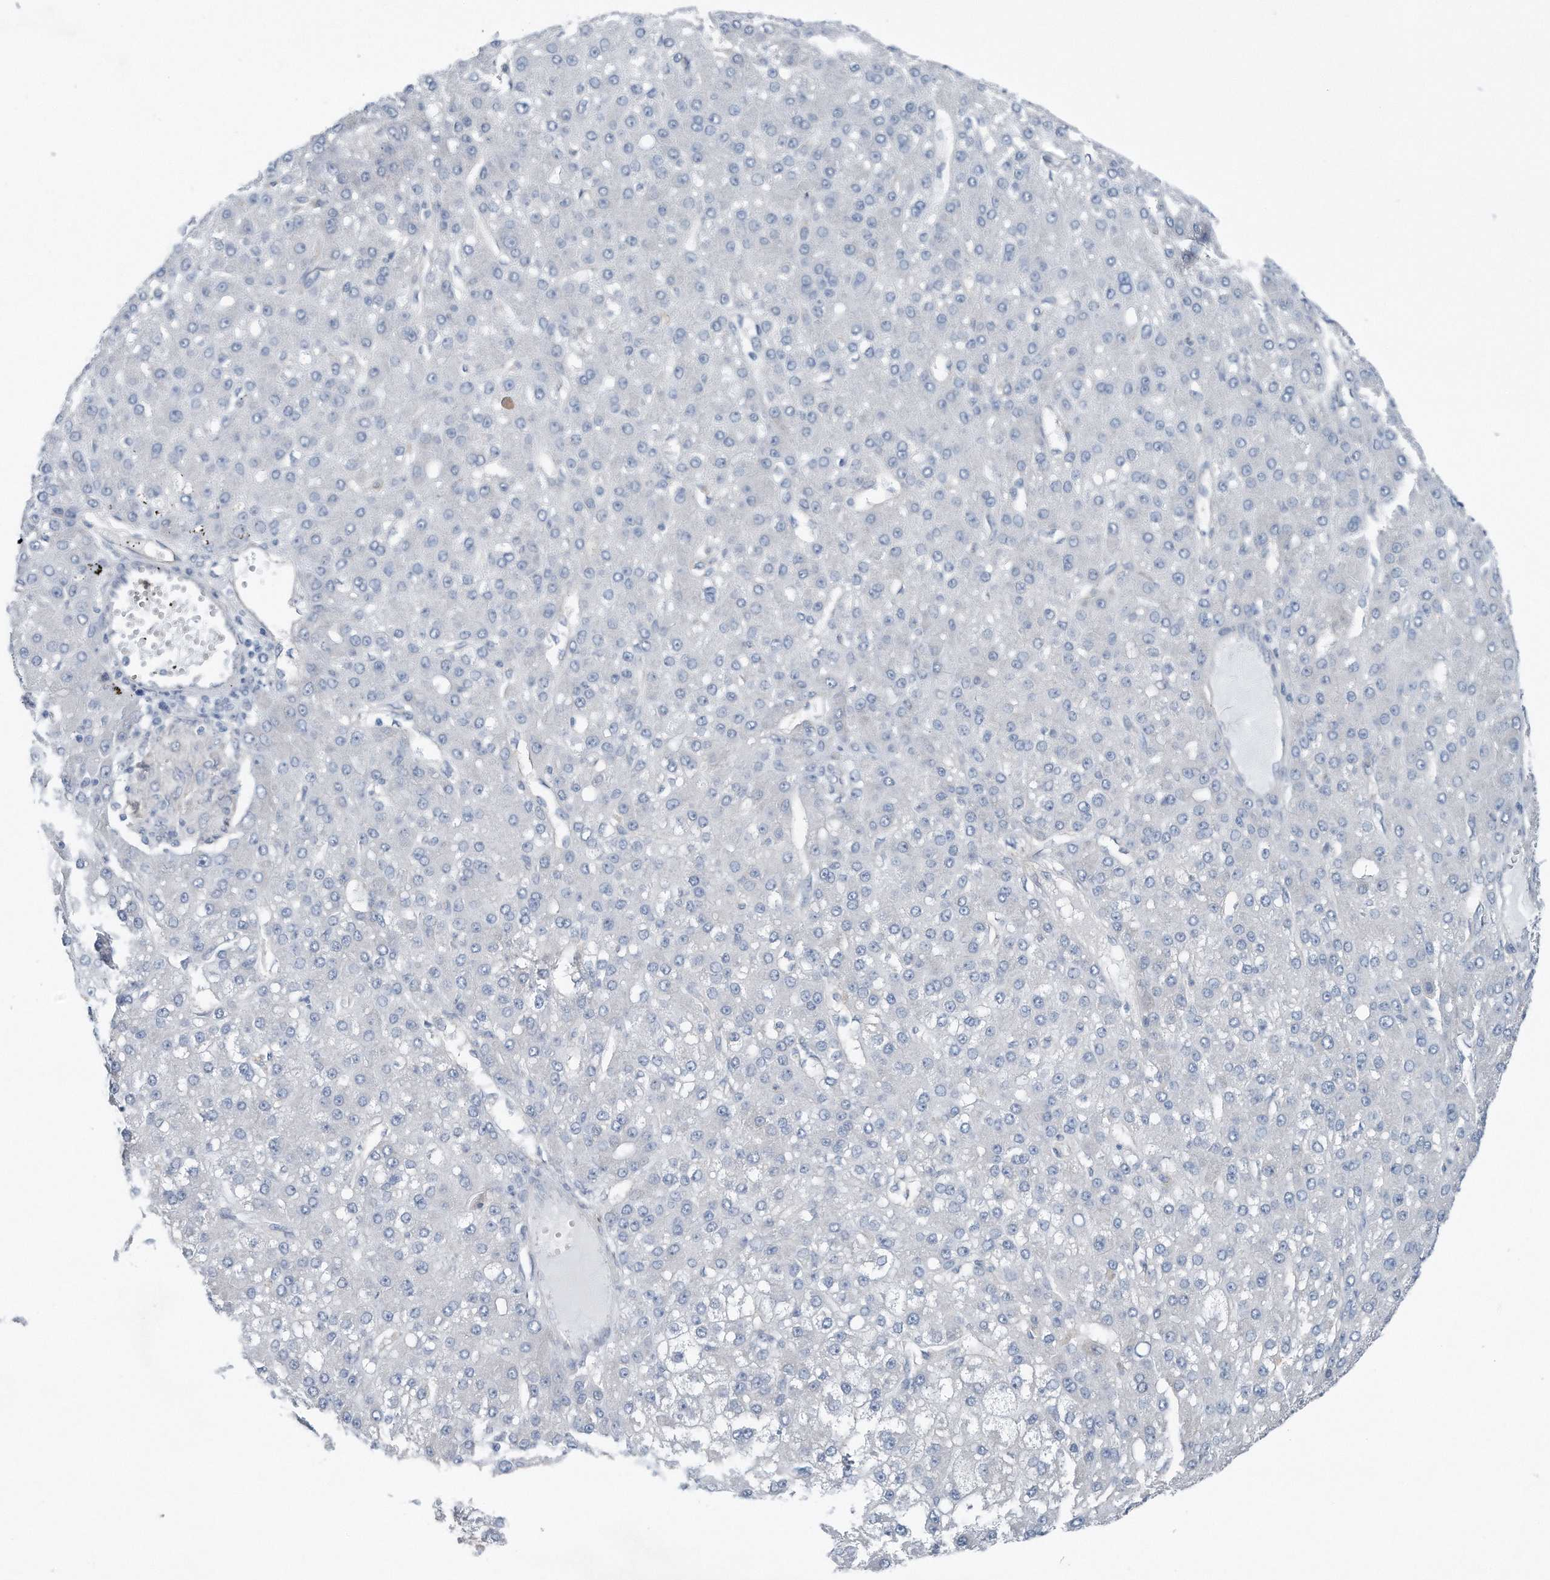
{"staining": {"intensity": "negative", "quantity": "none", "location": "none"}, "tissue": "liver cancer", "cell_type": "Tumor cells", "image_type": "cancer", "snomed": [{"axis": "morphology", "description": "Carcinoma, Hepatocellular, NOS"}, {"axis": "topography", "description": "Liver"}], "caption": "Tumor cells are negative for protein expression in human liver cancer.", "gene": "YRDC", "patient": {"sex": "male", "age": 67}}